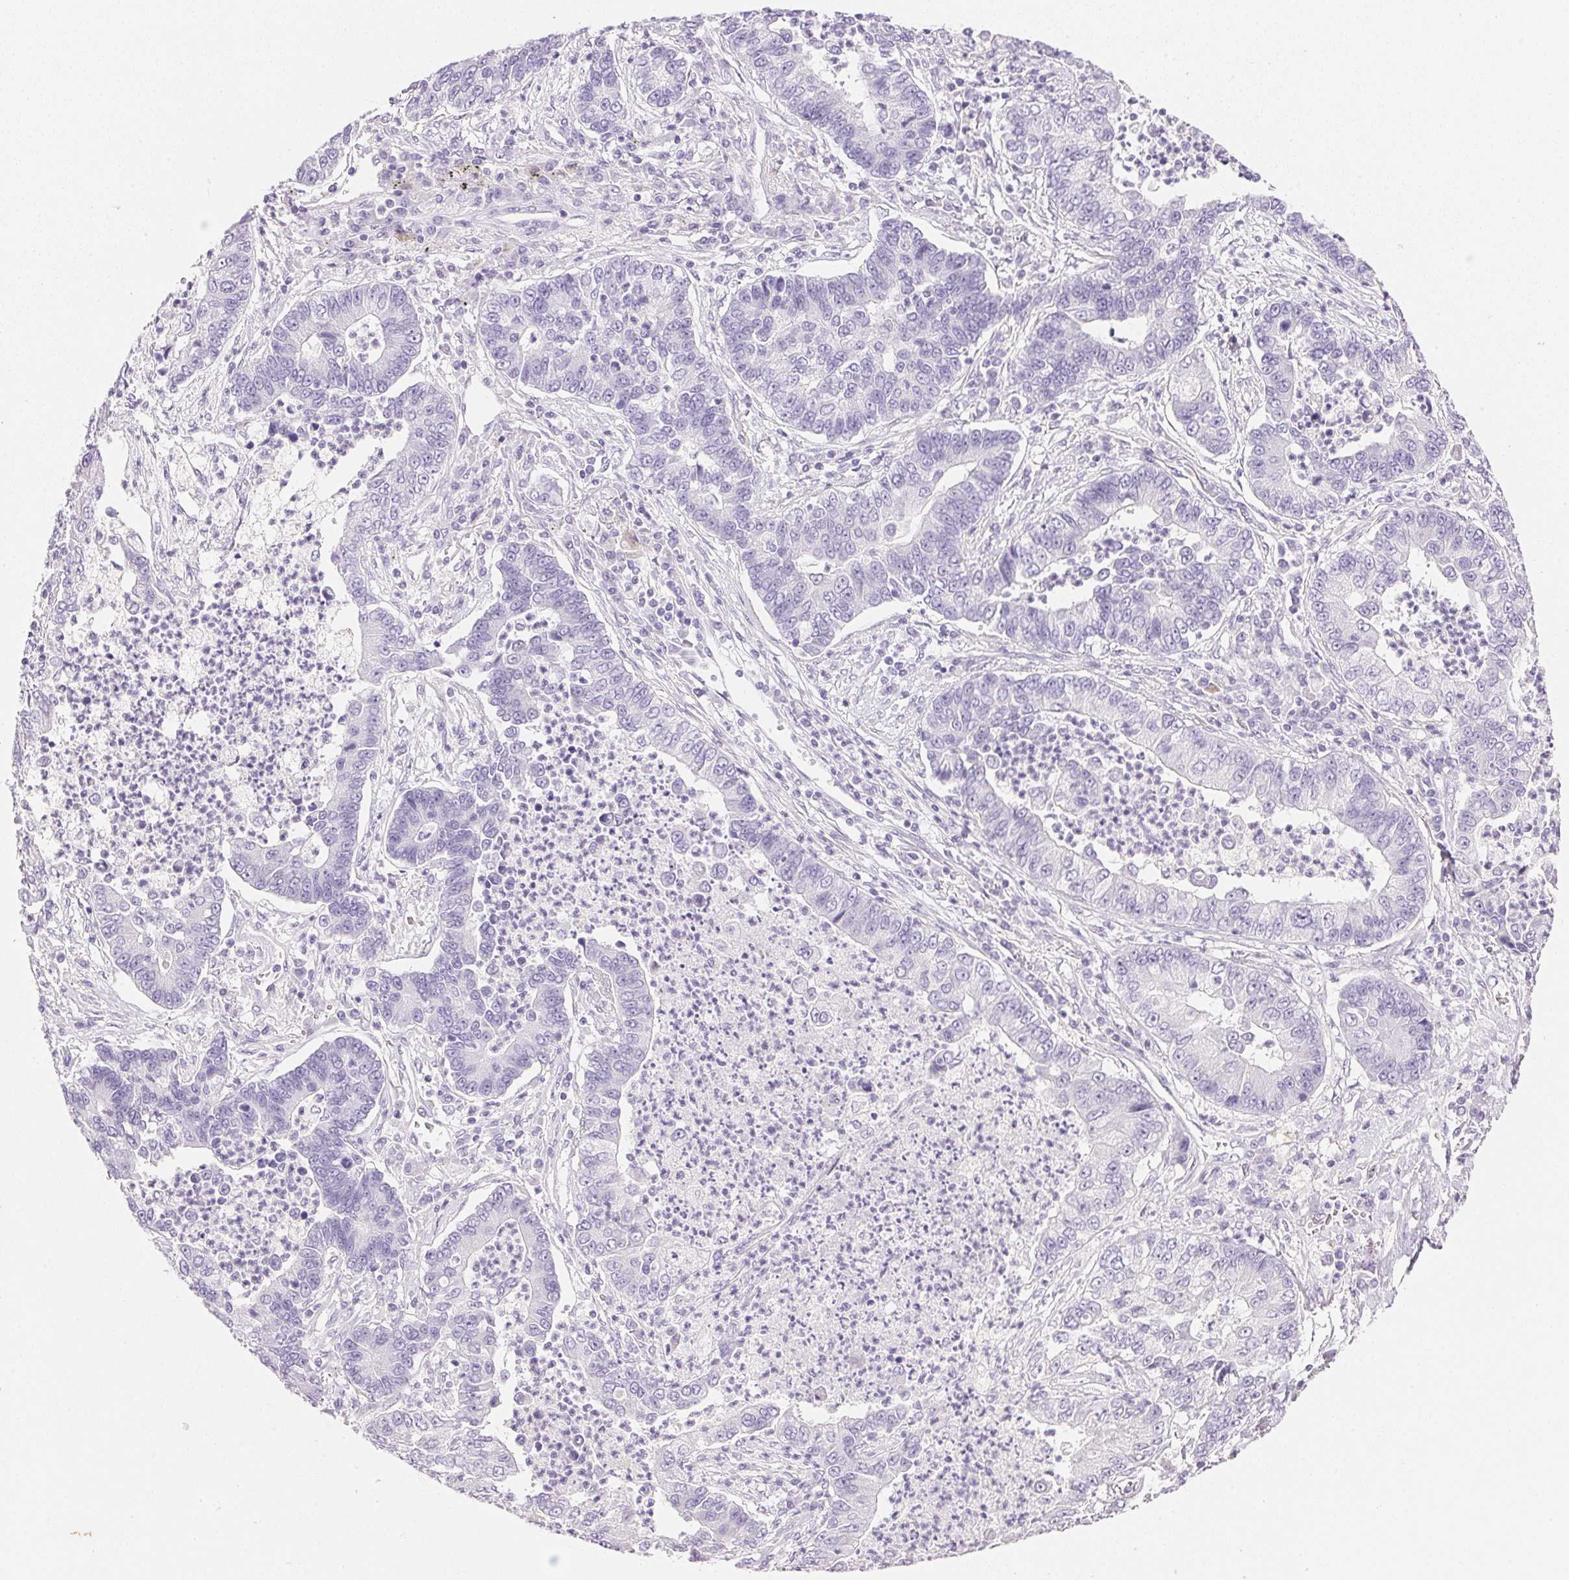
{"staining": {"intensity": "negative", "quantity": "none", "location": "none"}, "tissue": "lung cancer", "cell_type": "Tumor cells", "image_type": "cancer", "snomed": [{"axis": "morphology", "description": "Adenocarcinoma, NOS"}, {"axis": "topography", "description": "Lung"}], "caption": "The immunohistochemistry (IHC) micrograph has no significant expression in tumor cells of lung adenocarcinoma tissue. (Stains: DAB (3,3'-diaminobenzidine) immunohistochemistry with hematoxylin counter stain, Microscopy: brightfield microscopy at high magnification).", "gene": "KCNE2", "patient": {"sex": "female", "age": 57}}